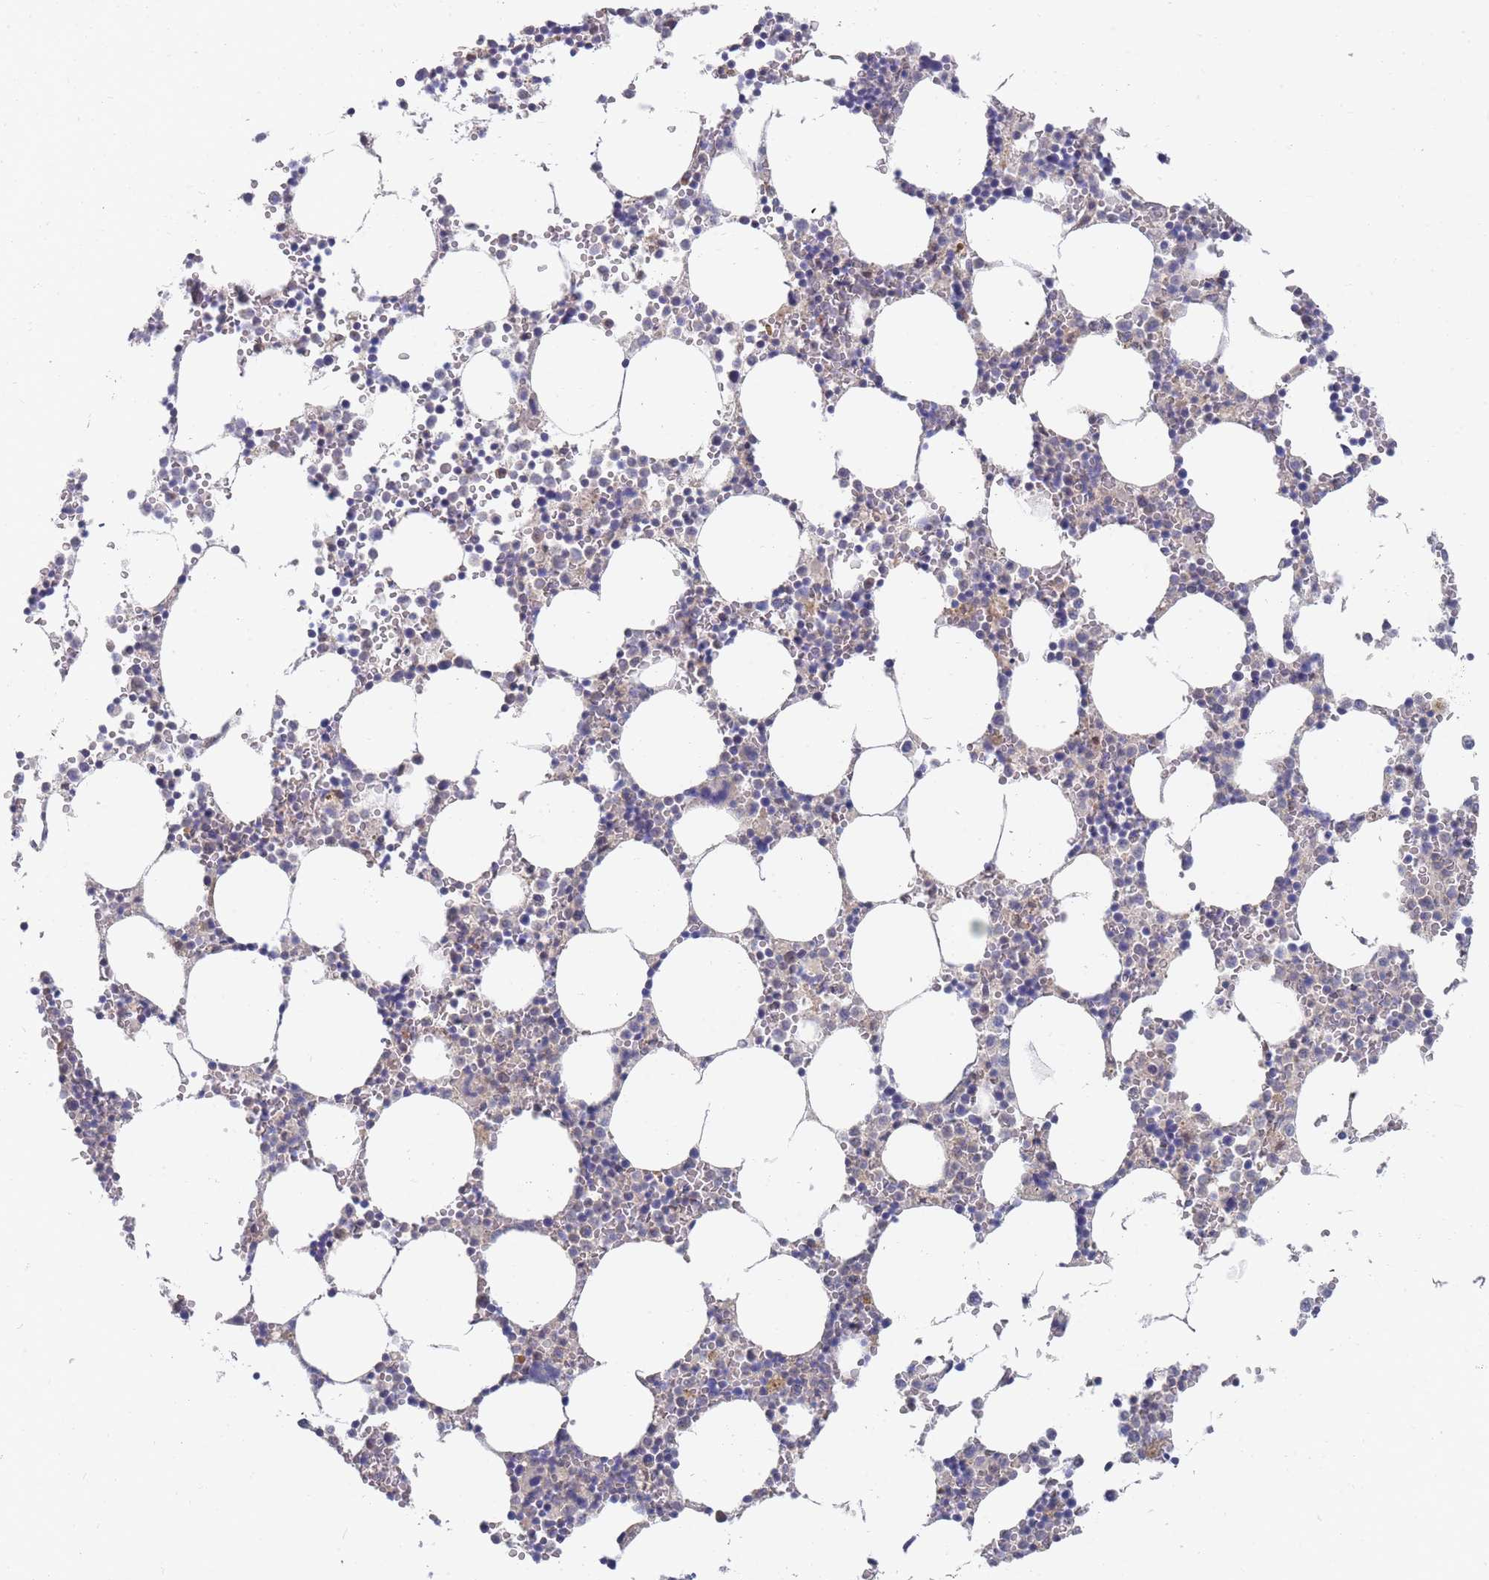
{"staining": {"intensity": "weak", "quantity": "<25%", "location": "cytoplasmic/membranous"}, "tissue": "bone marrow", "cell_type": "Hematopoietic cells", "image_type": "normal", "snomed": [{"axis": "morphology", "description": "Normal tissue, NOS"}, {"axis": "topography", "description": "Bone marrow"}], "caption": "An IHC histopathology image of normal bone marrow is shown. There is no staining in hematopoietic cells of bone marrow.", "gene": "SLC35F5", "patient": {"sex": "female", "age": 64}}